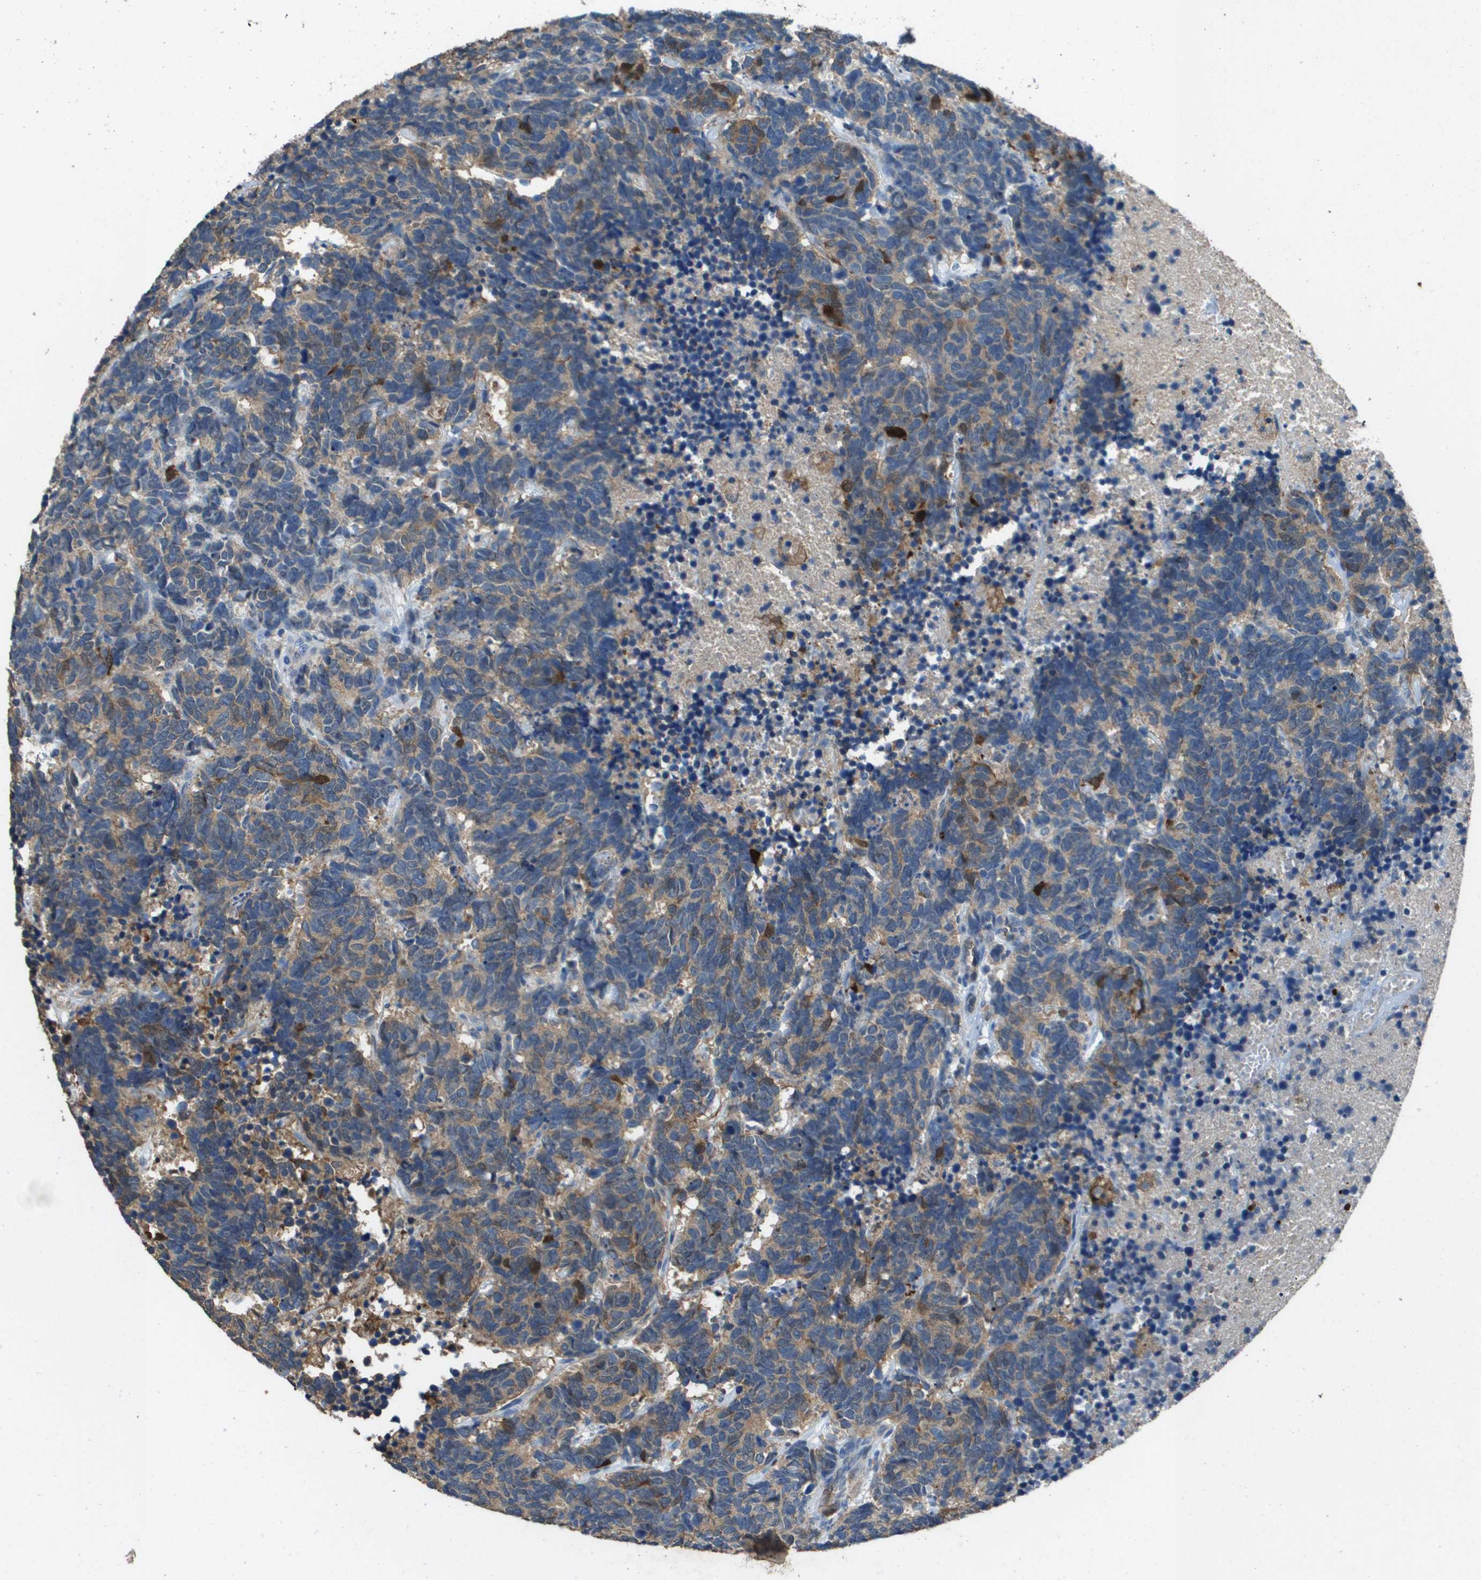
{"staining": {"intensity": "moderate", "quantity": ">75%", "location": "cytoplasmic/membranous"}, "tissue": "carcinoid", "cell_type": "Tumor cells", "image_type": "cancer", "snomed": [{"axis": "morphology", "description": "Carcinoma, NOS"}, {"axis": "morphology", "description": "Carcinoid, malignant, NOS"}, {"axis": "topography", "description": "Urinary bladder"}], "caption": "The histopathology image demonstrates staining of carcinoma, revealing moderate cytoplasmic/membranous protein staining (brown color) within tumor cells. (brown staining indicates protein expression, while blue staining denotes nuclei).", "gene": "FABP5", "patient": {"sex": "male", "age": 57}}